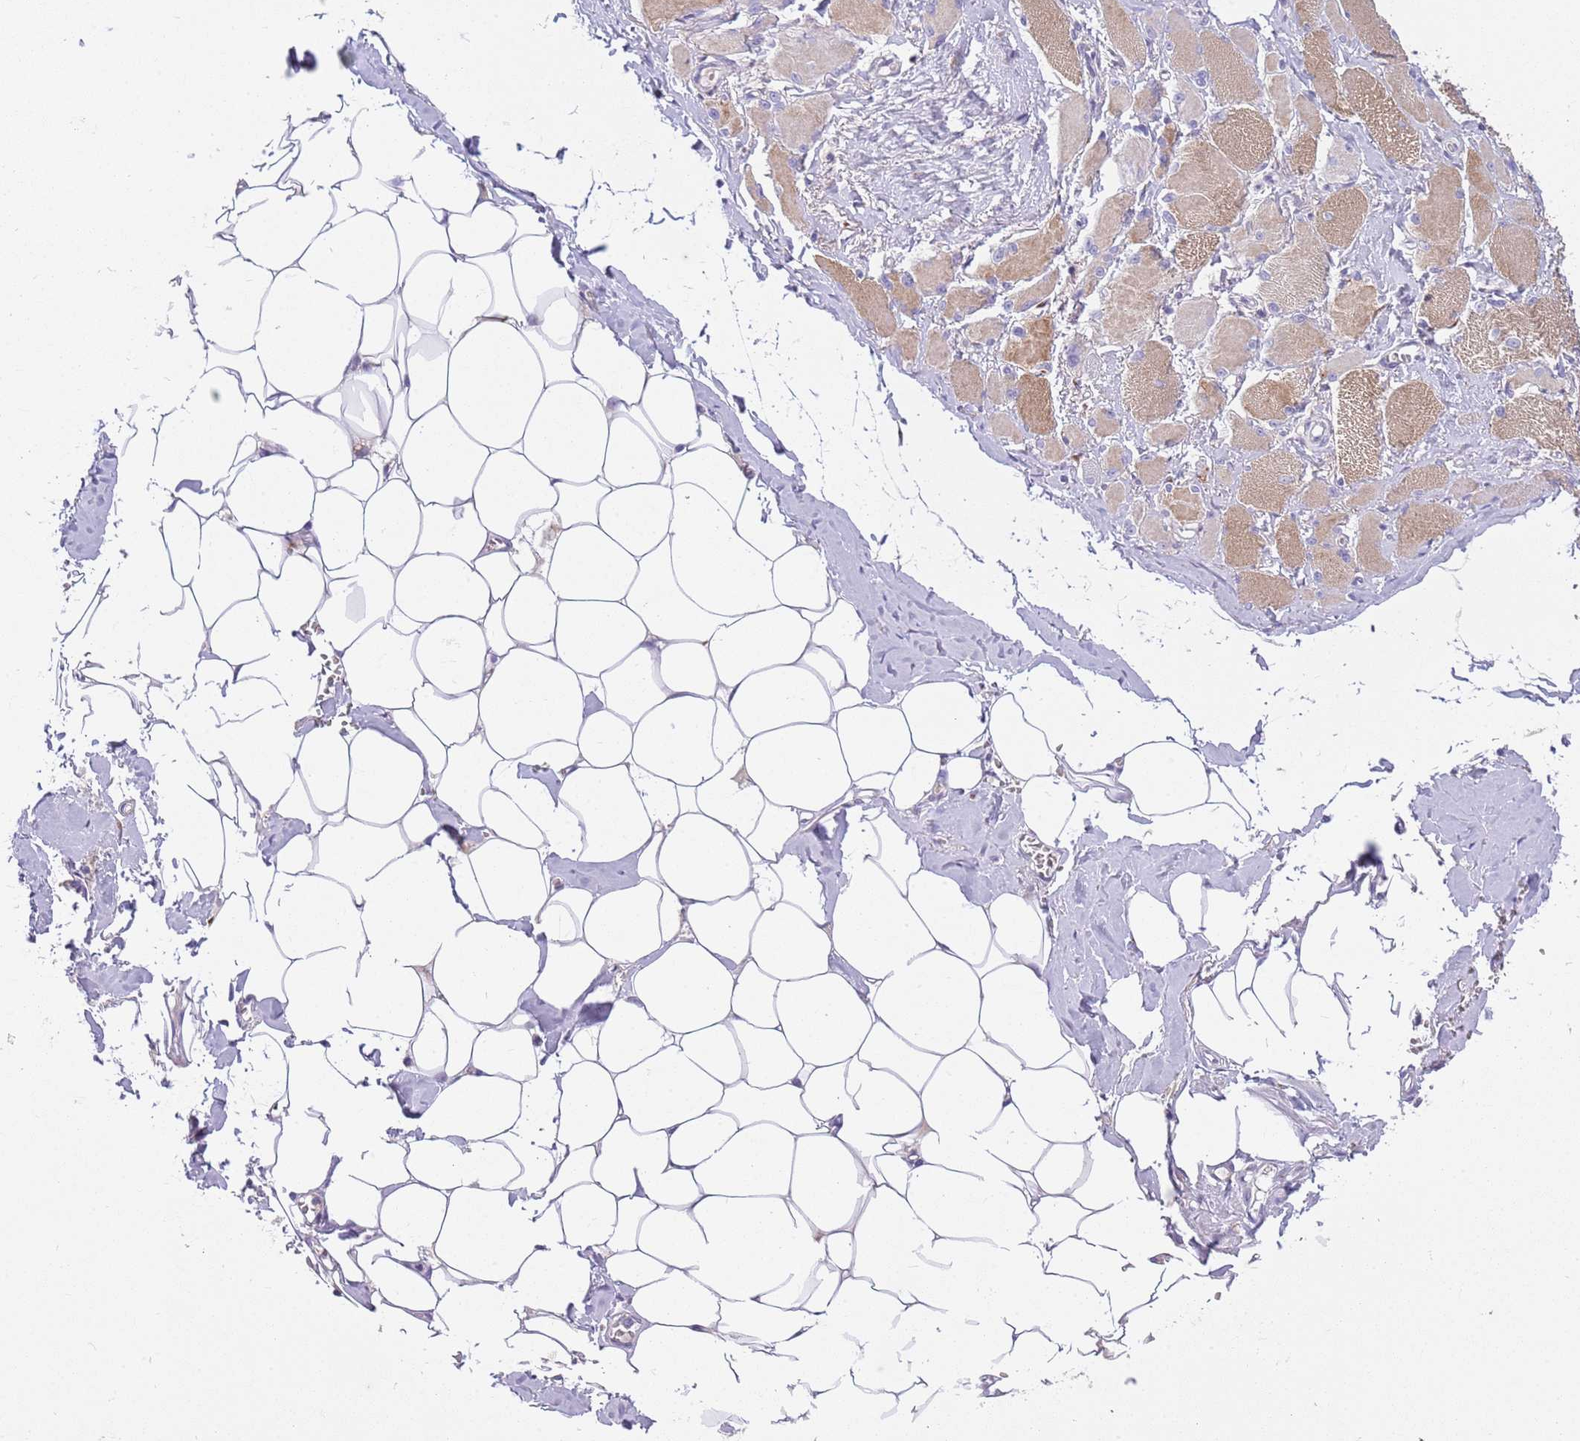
{"staining": {"intensity": "moderate", "quantity": "25%-75%", "location": "cytoplasmic/membranous"}, "tissue": "skeletal muscle", "cell_type": "Myocytes", "image_type": "normal", "snomed": [{"axis": "morphology", "description": "Normal tissue, NOS"}, {"axis": "morphology", "description": "Basal cell carcinoma"}, {"axis": "topography", "description": "Skeletal muscle"}], "caption": "Immunohistochemistry staining of benign skeletal muscle, which shows medium levels of moderate cytoplasmic/membranous expression in approximately 25%-75% of myocytes indicating moderate cytoplasmic/membranous protein expression. The staining was performed using DAB (brown) for protein detection and nuclei were counterstained in hematoxylin (blue).", "gene": "CFAP73", "patient": {"sex": "female", "age": 64}}